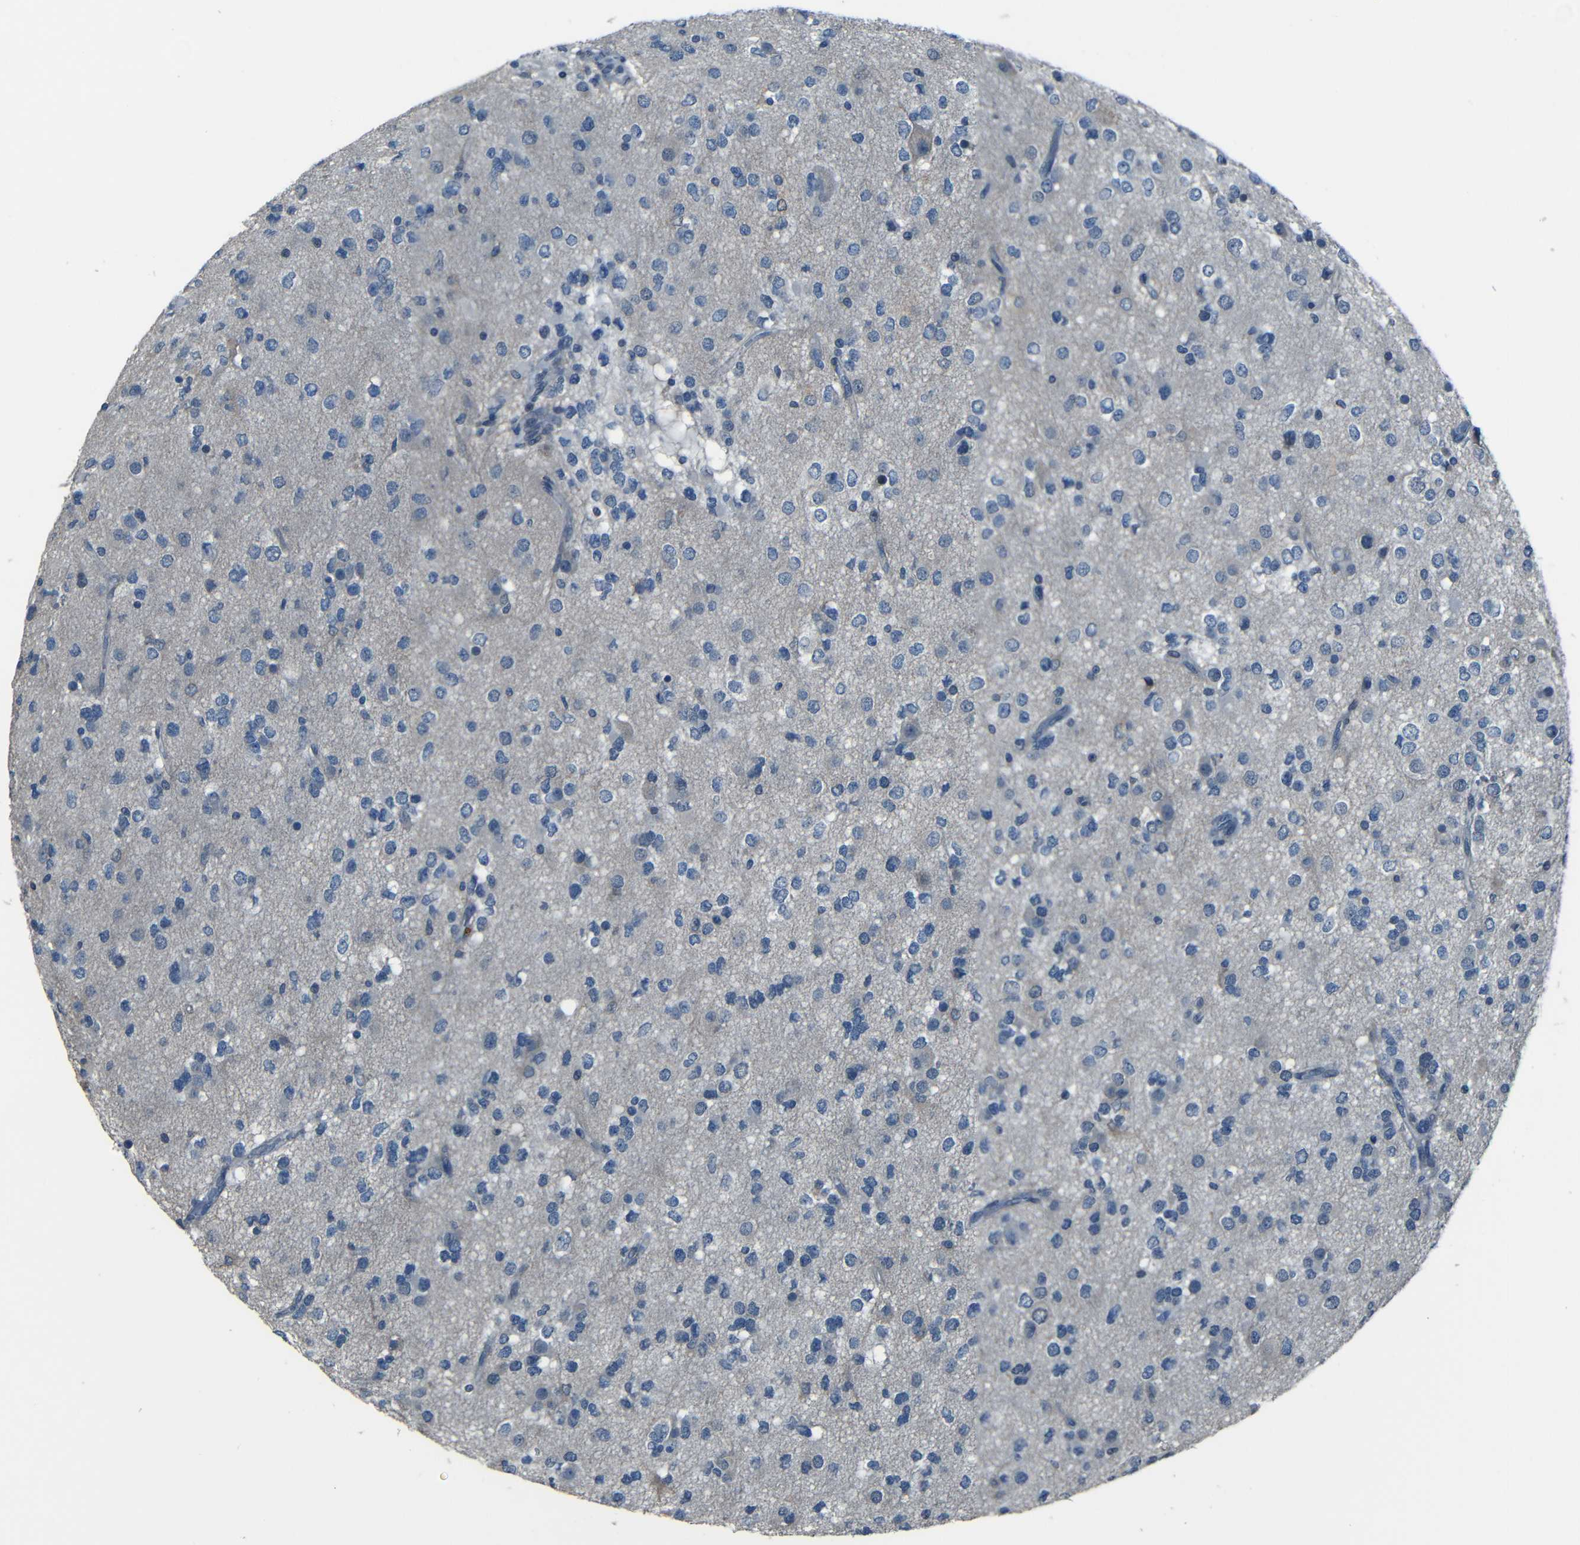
{"staining": {"intensity": "negative", "quantity": "none", "location": "none"}, "tissue": "glioma", "cell_type": "Tumor cells", "image_type": "cancer", "snomed": [{"axis": "morphology", "description": "Glioma, malignant, Low grade"}, {"axis": "topography", "description": "Brain"}], "caption": "A micrograph of human low-grade glioma (malignant) is negative for staining in tumor cells. (DAB (3,3'-diaminobenzidine) IHC, high magnification).", "gene": "SLA", "patient": {"sex": "male", "age": 42}}